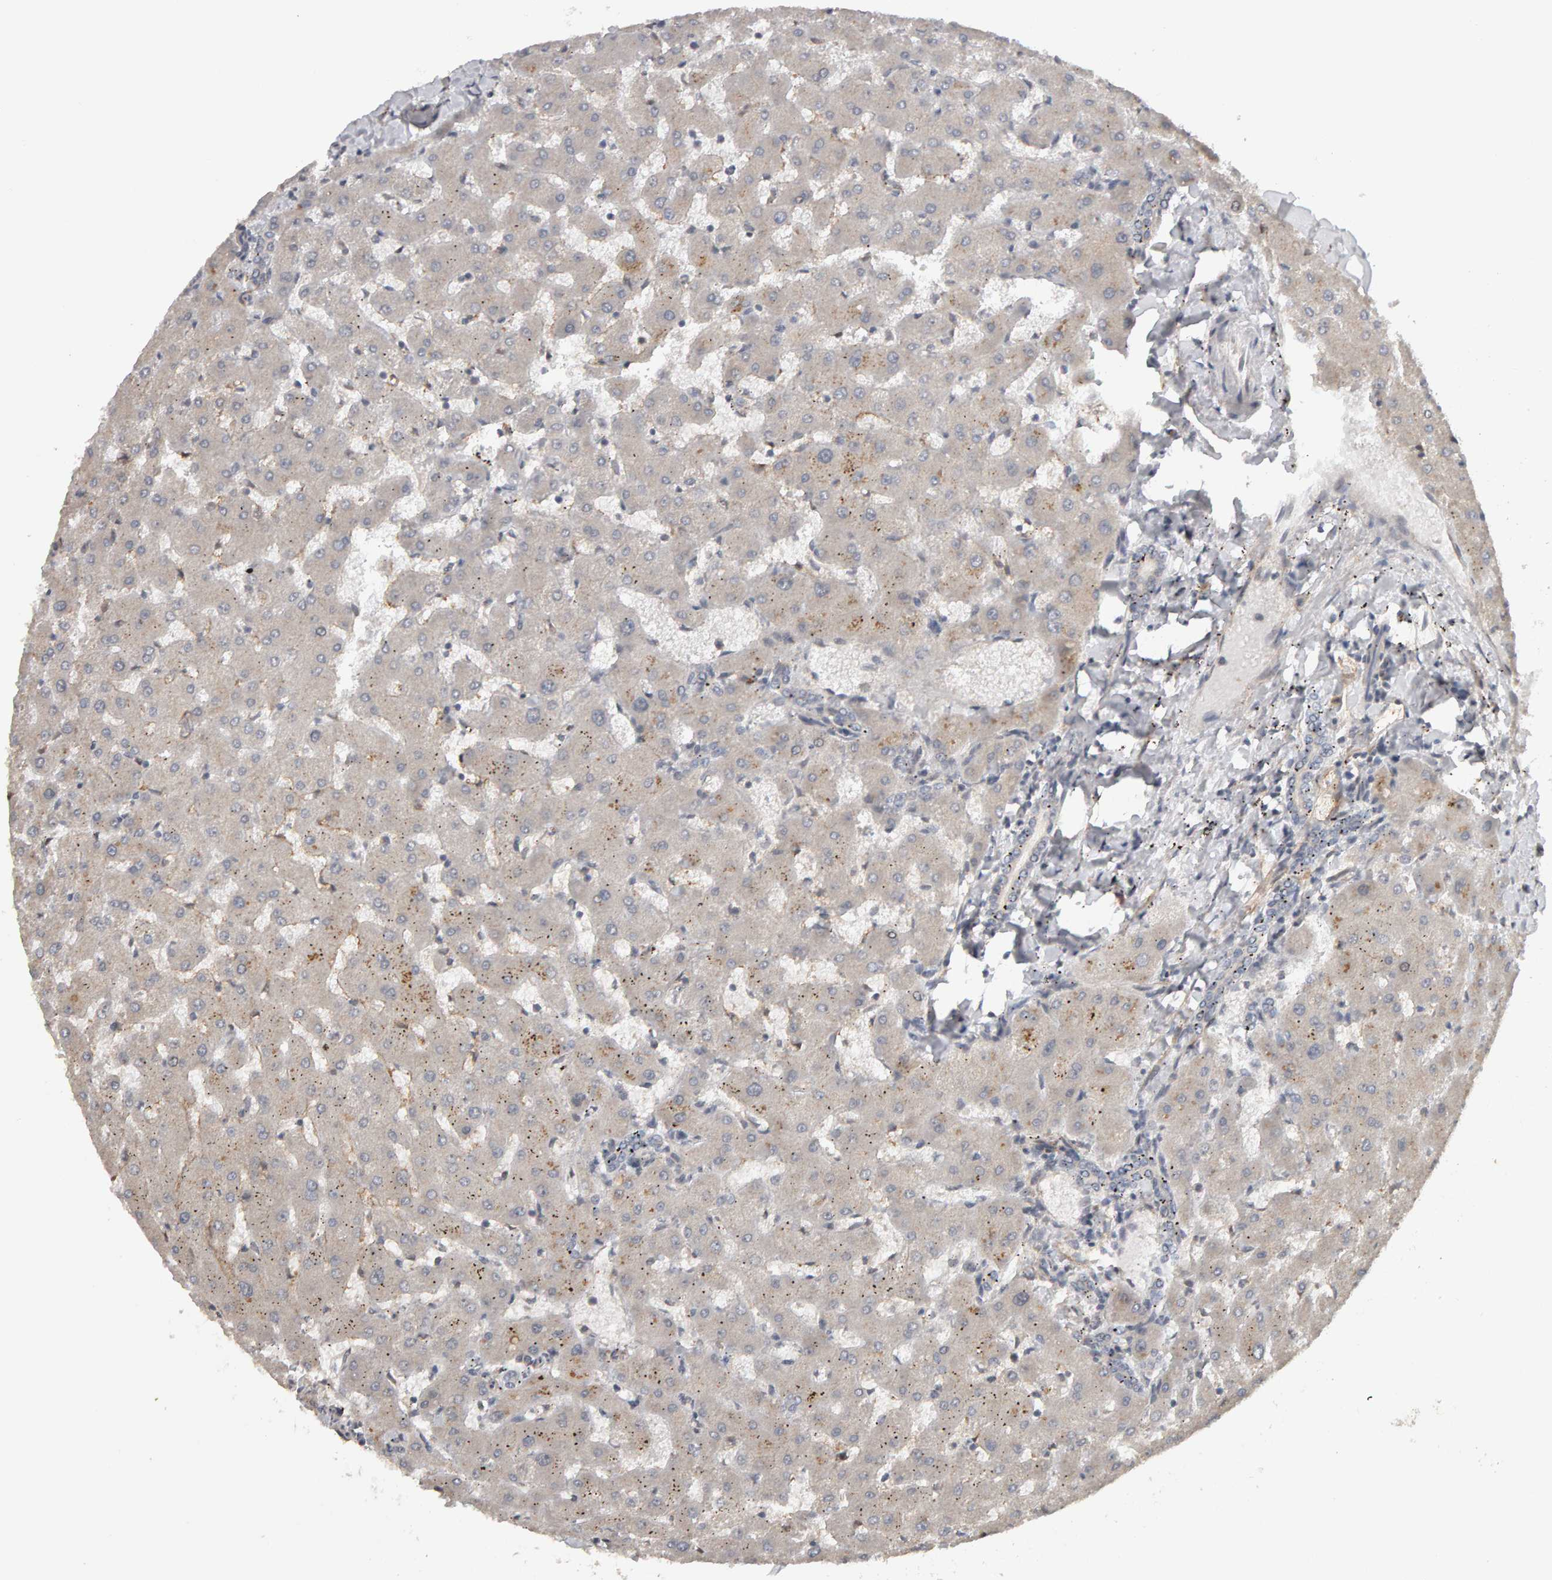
{"staining": {"intensity": "negative", "quantity": "none", "location": "none"}, "tissue": "liver", "cell_type": "Cholangiocytes", "image_type": "normal", "snomed": [{"axis": "morphology", "description": "Normal tissue, NOS"}, {"axis": "topography", "description": "Liver"}], "caption": "Liver stained for a protein using immunohistochemistry demonstrates no positivity cholangiocytes.", "gene": "CDCA5", "patient": {"sex": "female", "age": 63}}